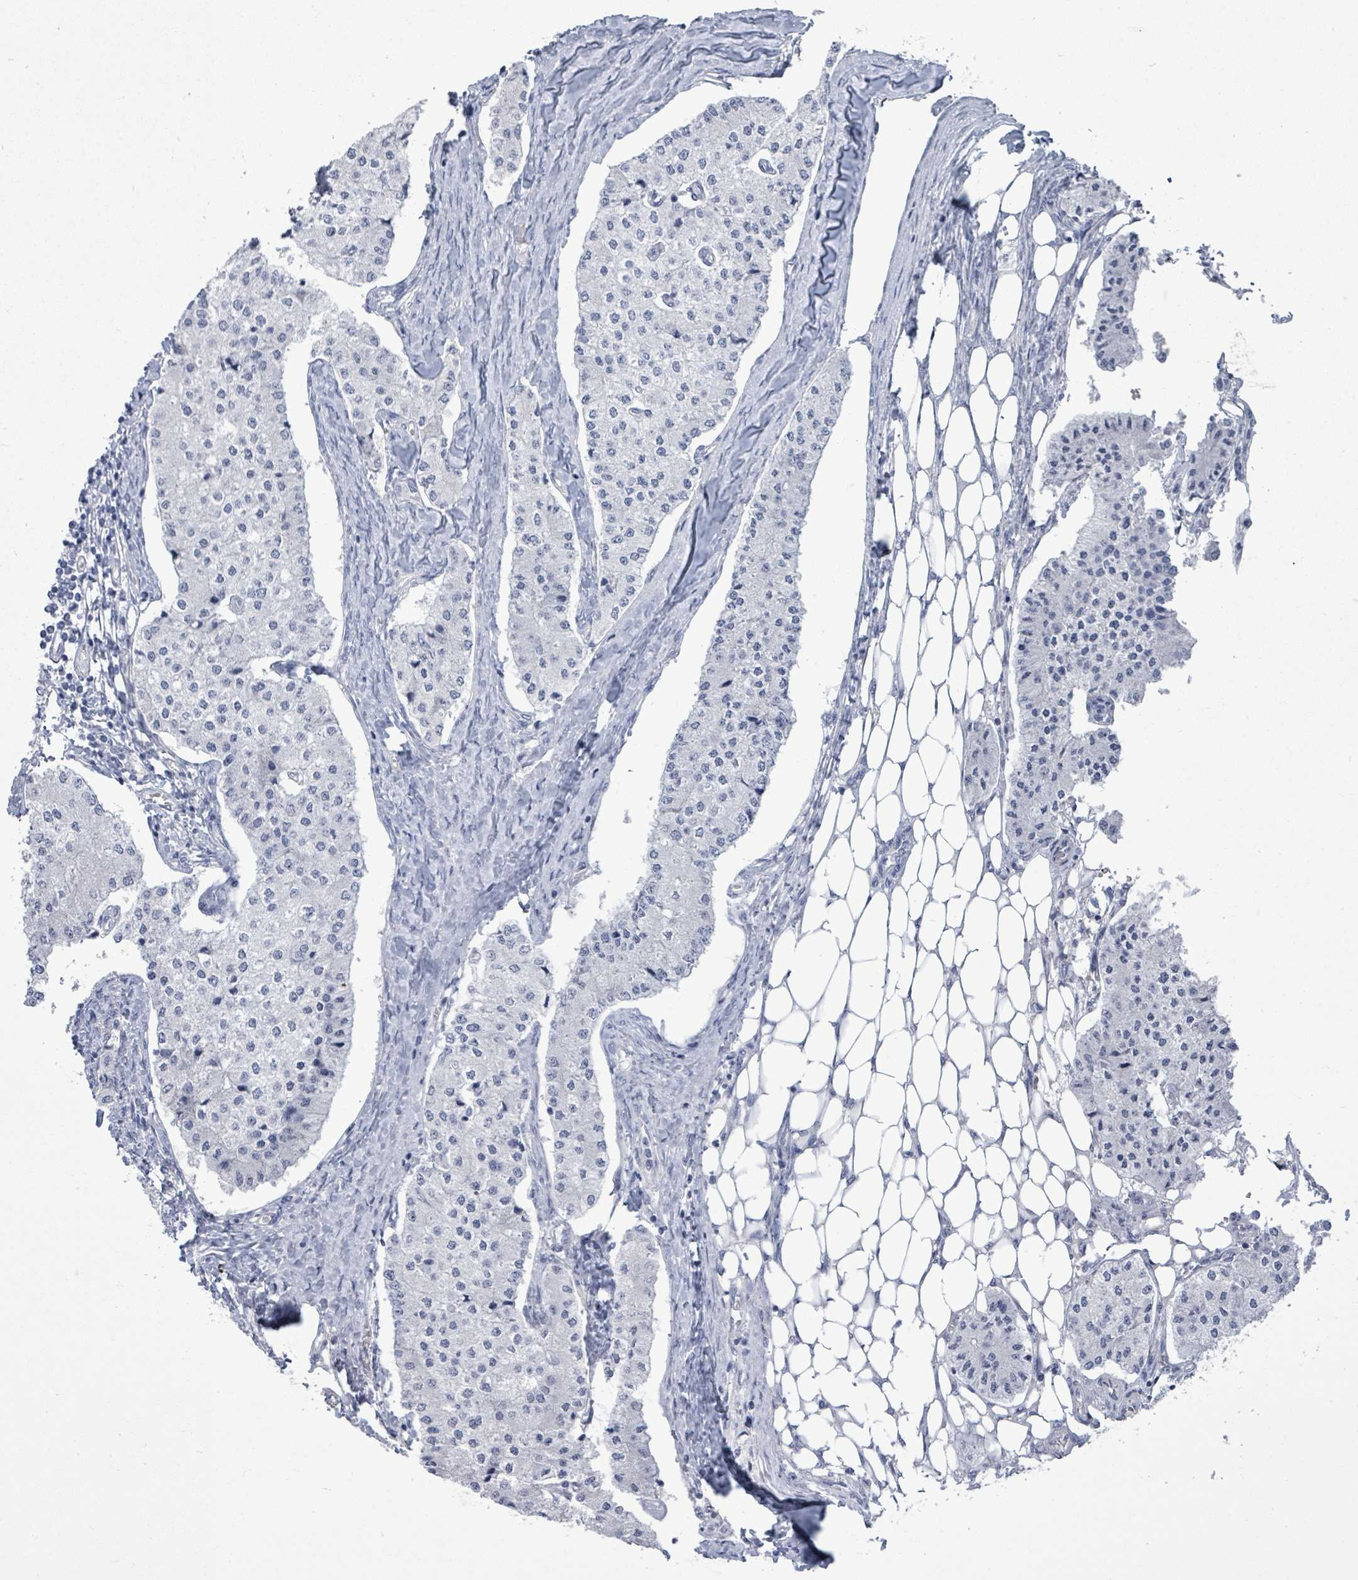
{"staining": {"intensity": "negative", "quantity": "none", "location": "none"}, "tissue": "carcinoid", "cell_type": "Tumor cells", "image_type": "cancer", "snomed": [{"axis": "morphology", "description": "Carcinoid, malignant, NOS"}, {"axis": "topography", "description": "Colon"}], "caption": "High magnification brightfield microscopy of carcinoid stained with DAB (brown) and counterstained with hematoxylin (blue): tumor cells show no significant staining.", "gene": "CT45A5", "patient": {"sex": "female", "age": 52}}